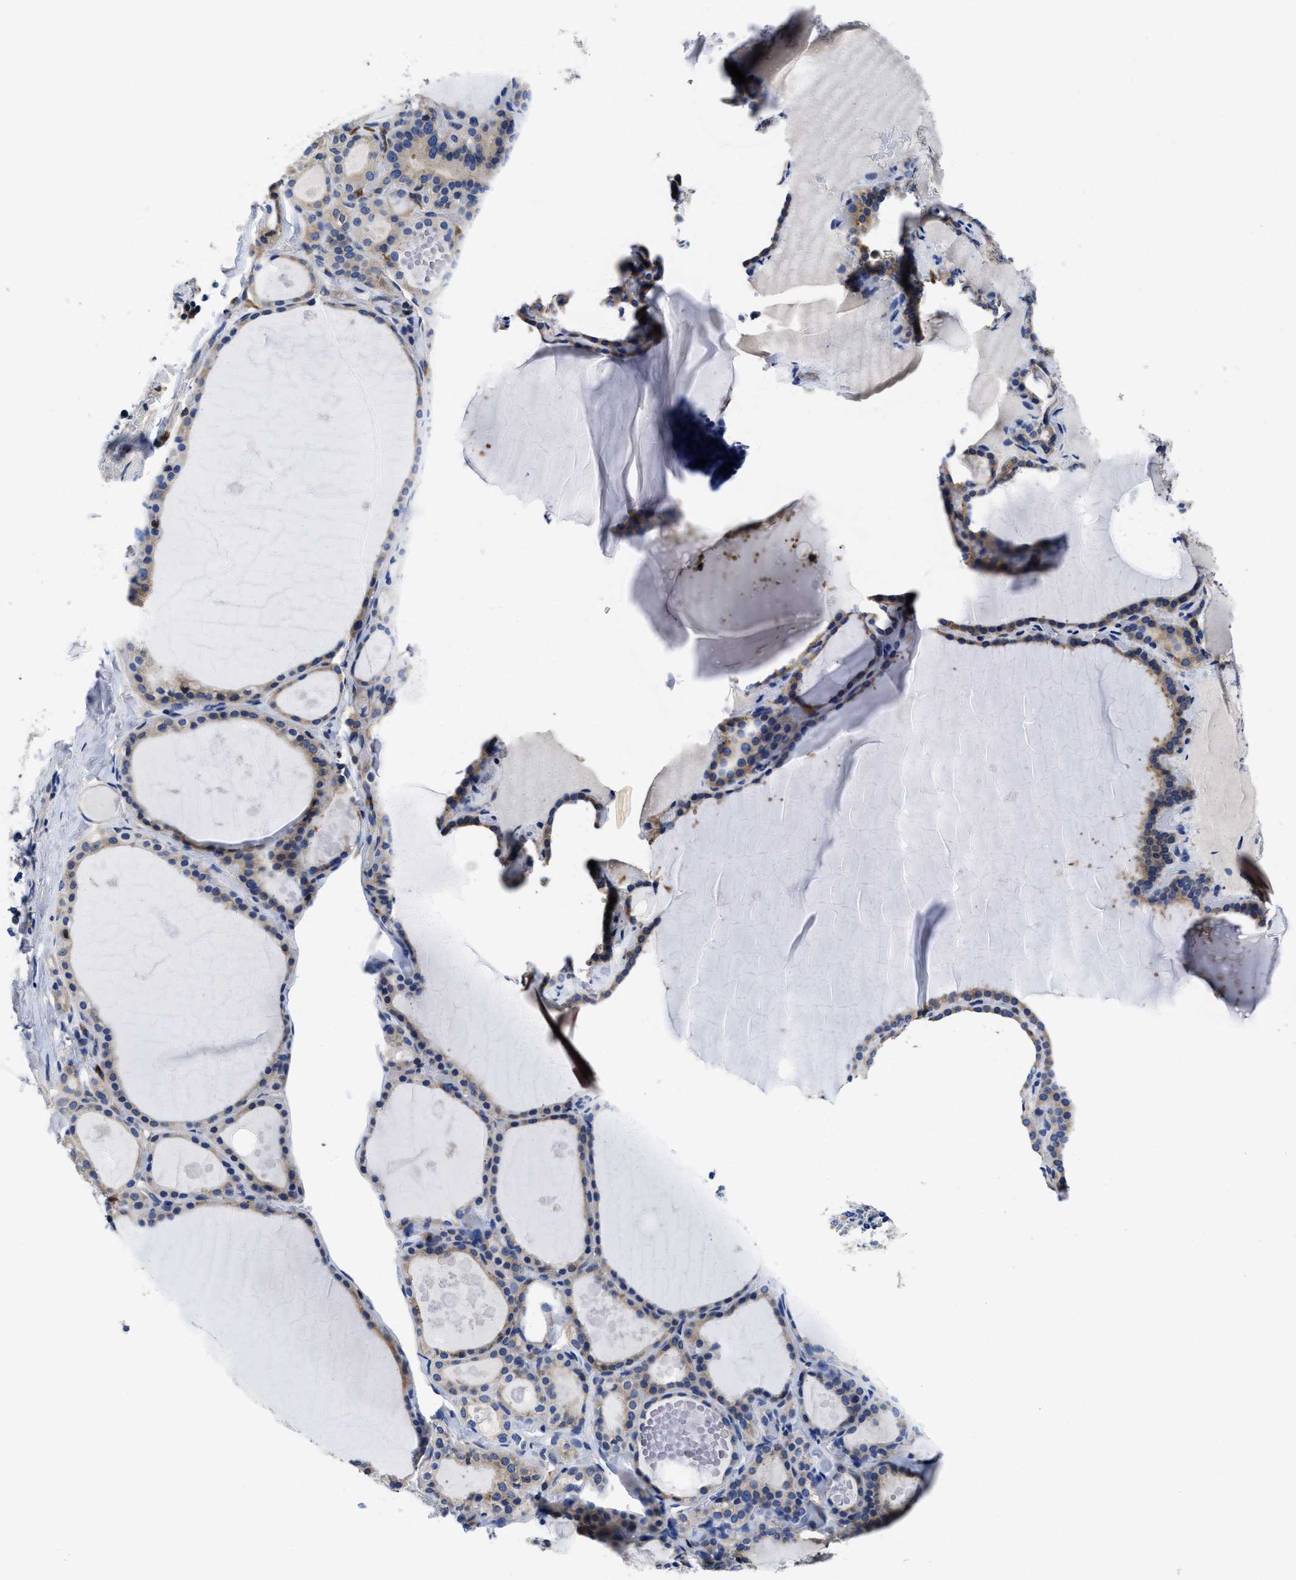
{"staining": {"intensity": "moderate", "quantity": ">75%", "location": "cytoplasmic/membranous"}, "tissue": "thyroid gland", "cell_type": "Glandular cells", "image_type": "normal", "snomed": [{"axis": "morphology", "description": "Normal tissue, NOS"}, {"axis": "topography", "description": "Thyroid gland"}], "caption": "DAB immunohistochemical staining of unremarkable thyroid gland shows moderate cytoplasmic/membranous protein staining in approximately >75% of glandular cells. The staining was performed using DAB (3,3'-diaminobenzidine), with brown indicating positive protein expression. Nuclei are stained blue with hematoxylin.", "gene": "YARS1", "patient": {"sex": "male", "age": 56}}